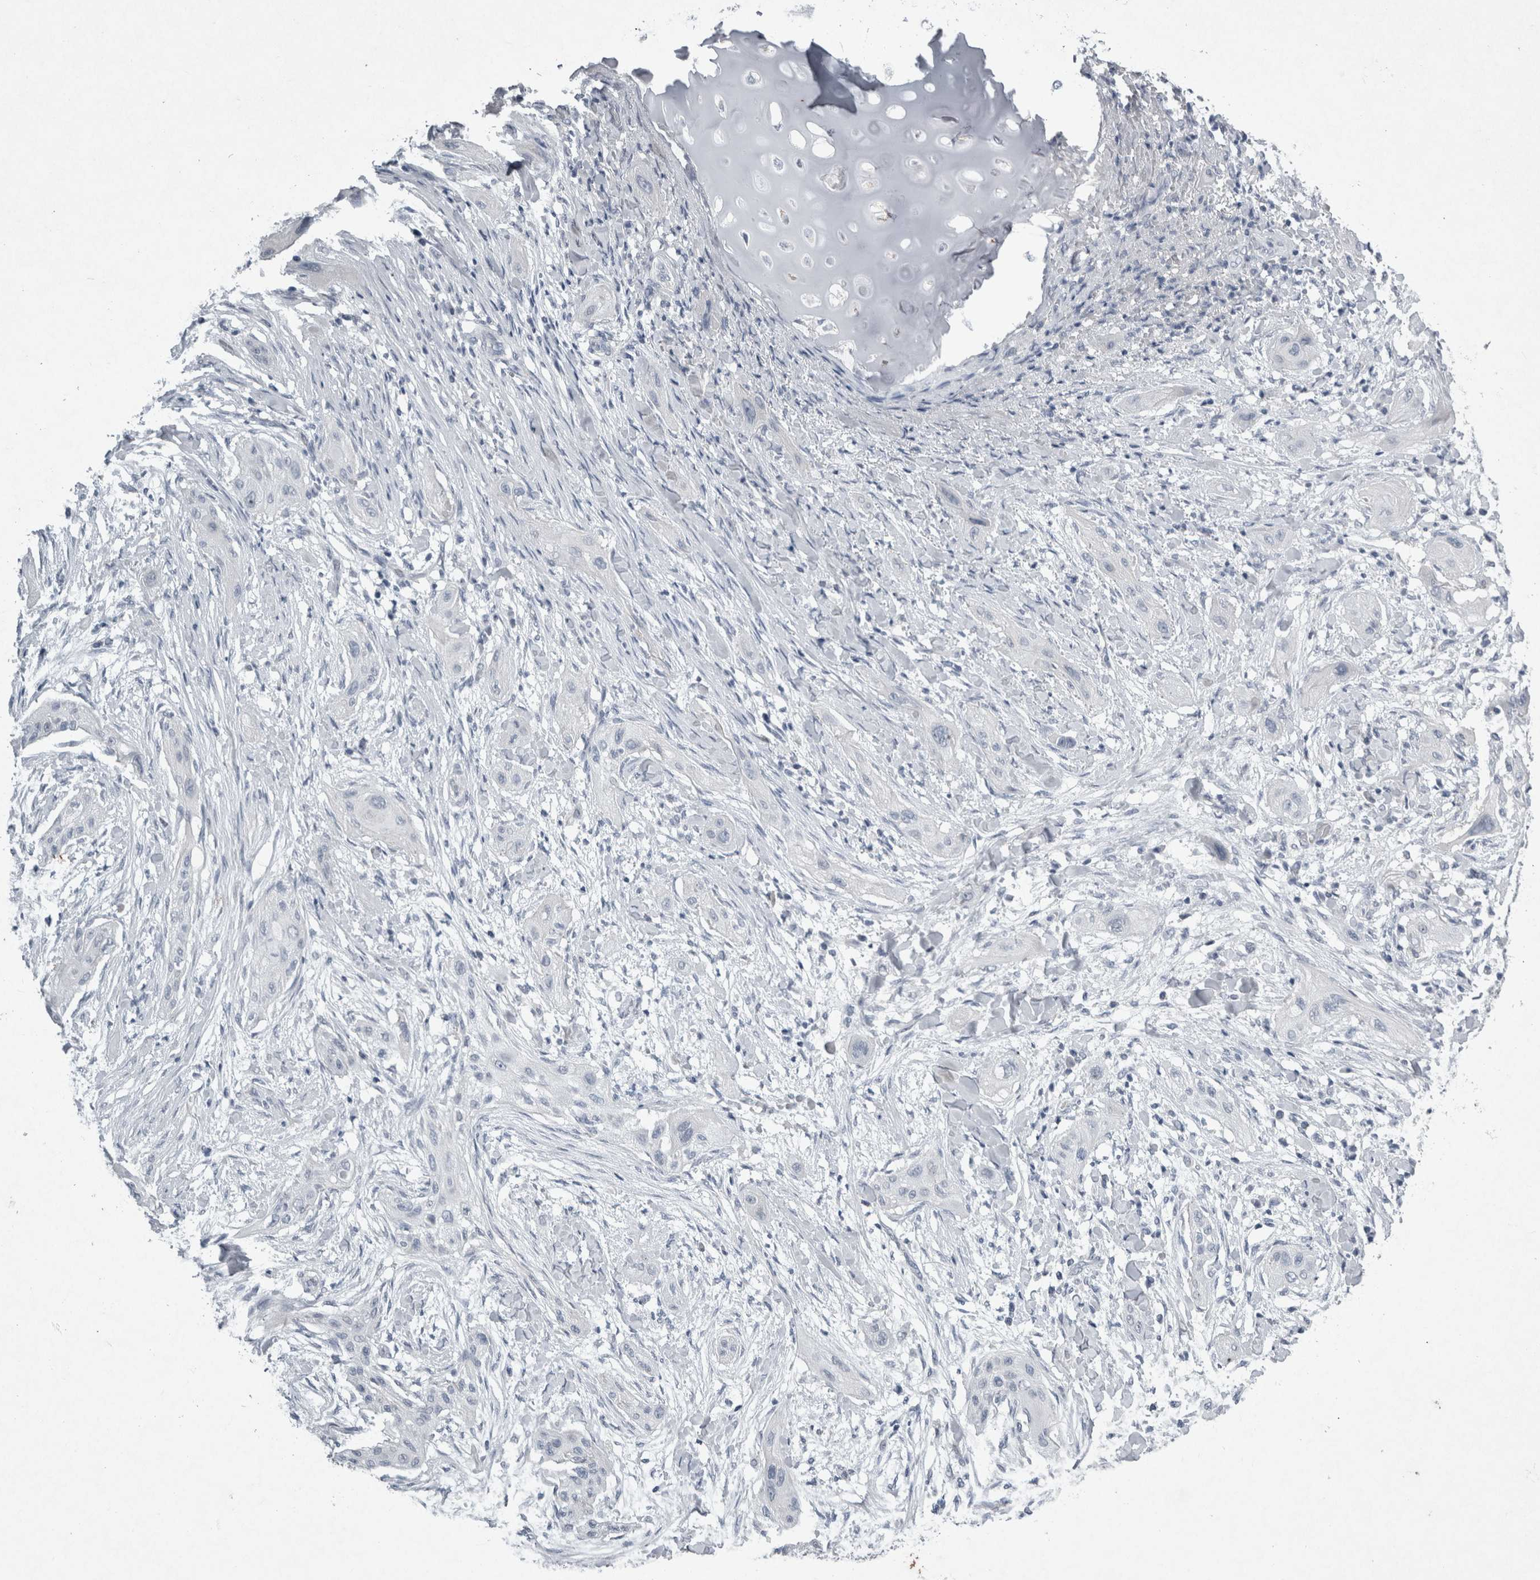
{"staining": {"intensity": "negative", "quantity": "none", "location": "none"}, "tissue": "lung cancer", "cell_type": "Tumor cells", "image_type": "cancer", "snomed": [{"axis": "morphology", "description": "Squamous cell carcinoma, NOS"}, {"axis": "topography", "description": "Lung"}], "caption": "Immunohistochemical staining of lung squamous cell carcinoma reveals no significant positivity in tumor cells.", "gene": "PDX1", "patient": {"sex": "female", "age": 47}}